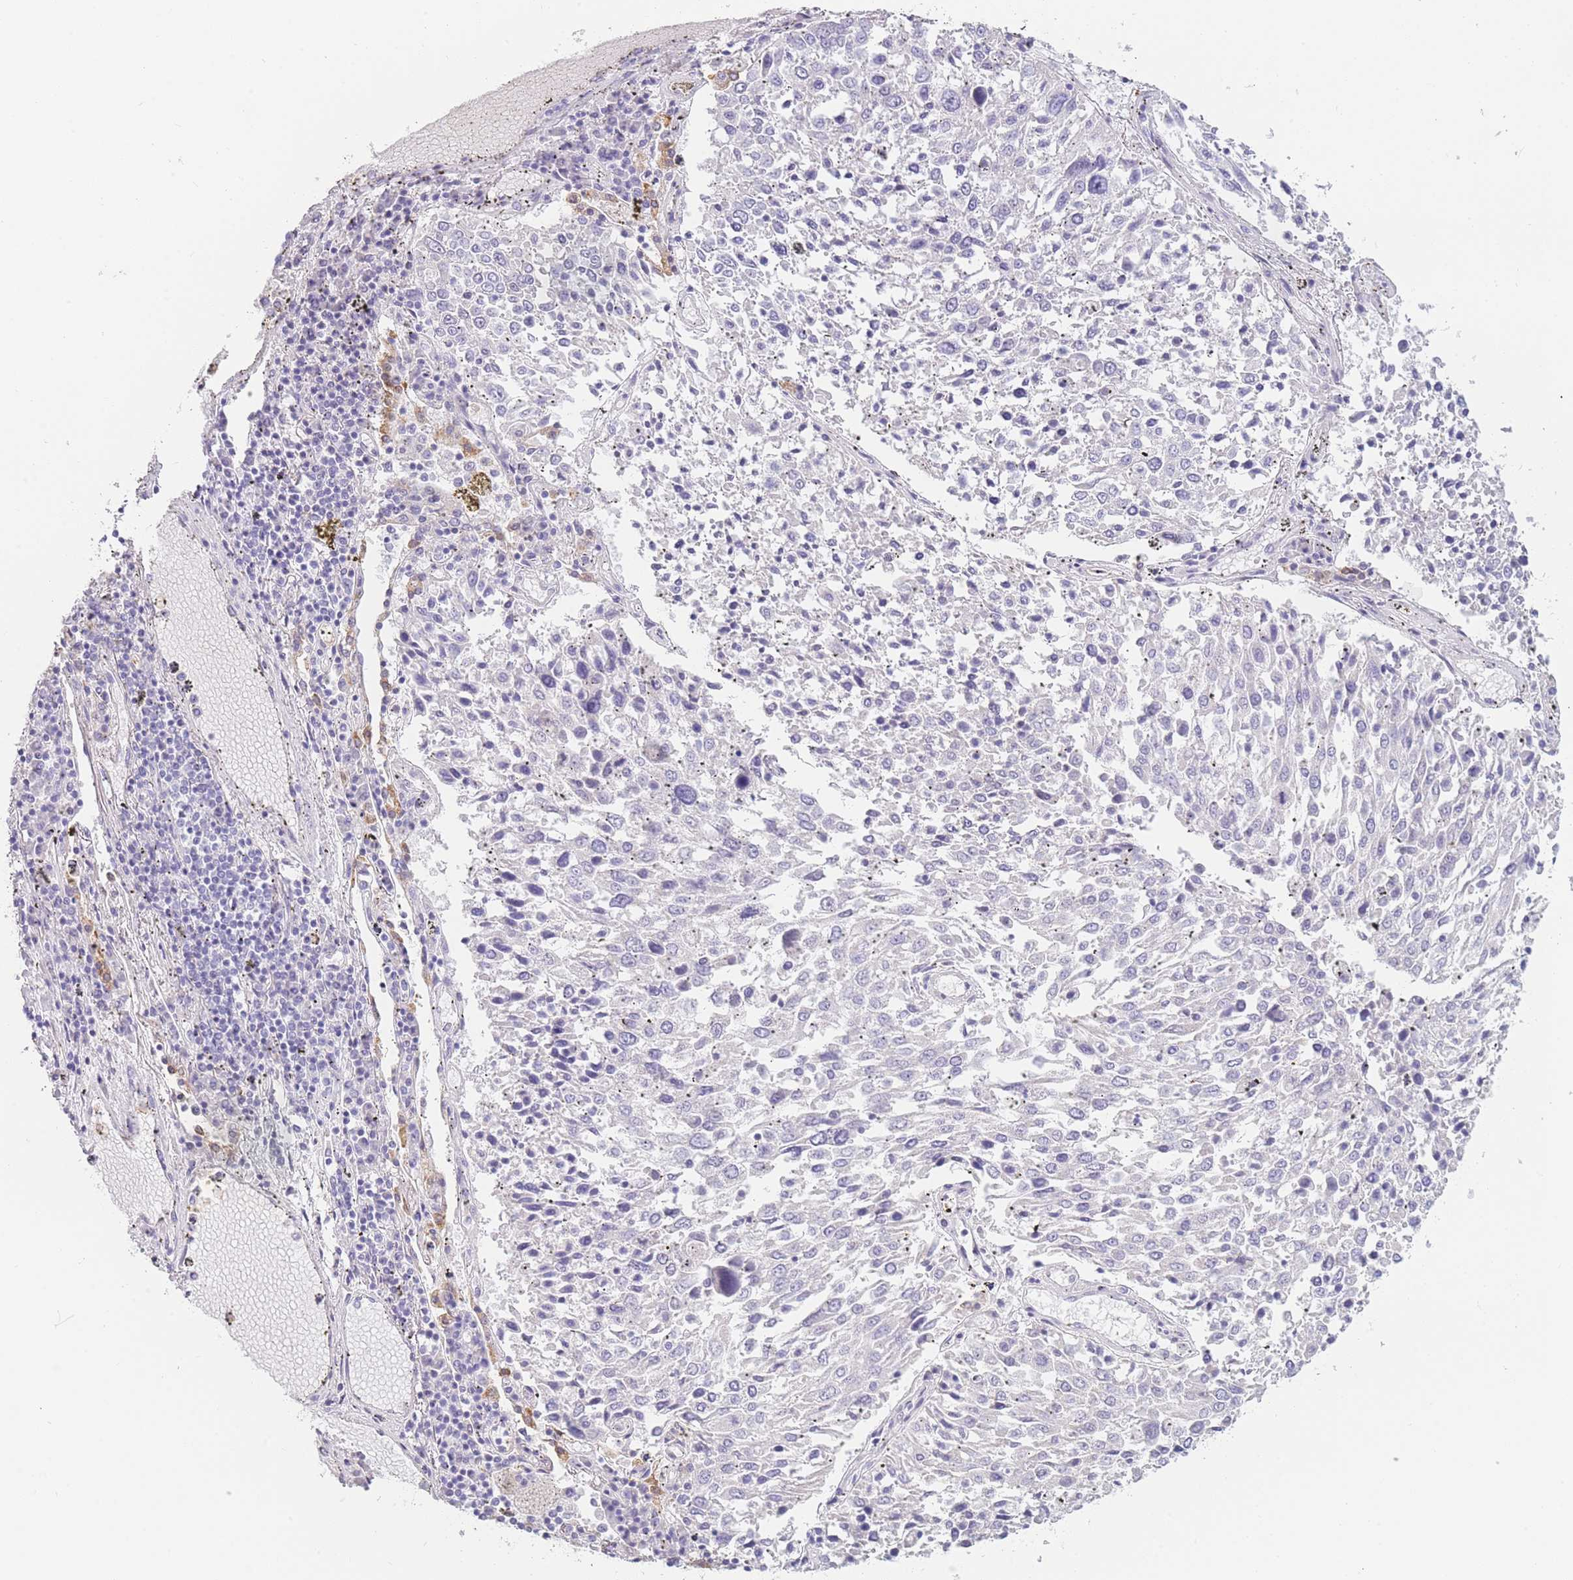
{"staining": {"intensity": "negative", "quantity": "none", "location": "none"}, "tissue": "lung cancer", "cell_type": "Tumor cells", "image_type": "cancer", "snomed": [{"axis": "morphology", "description": "Squamous cell carcinoma, NOS"}, {"axis": "topography", "description": "Lung"}], "caption": "Immunohistochemistry photomicrograph of human squamous cell carcinoma (lung) stained for a protein (brown), which displays no staining in tumor cells.", "gene": "ZNF627", "patient": {"sex": "male", "age": 65}}